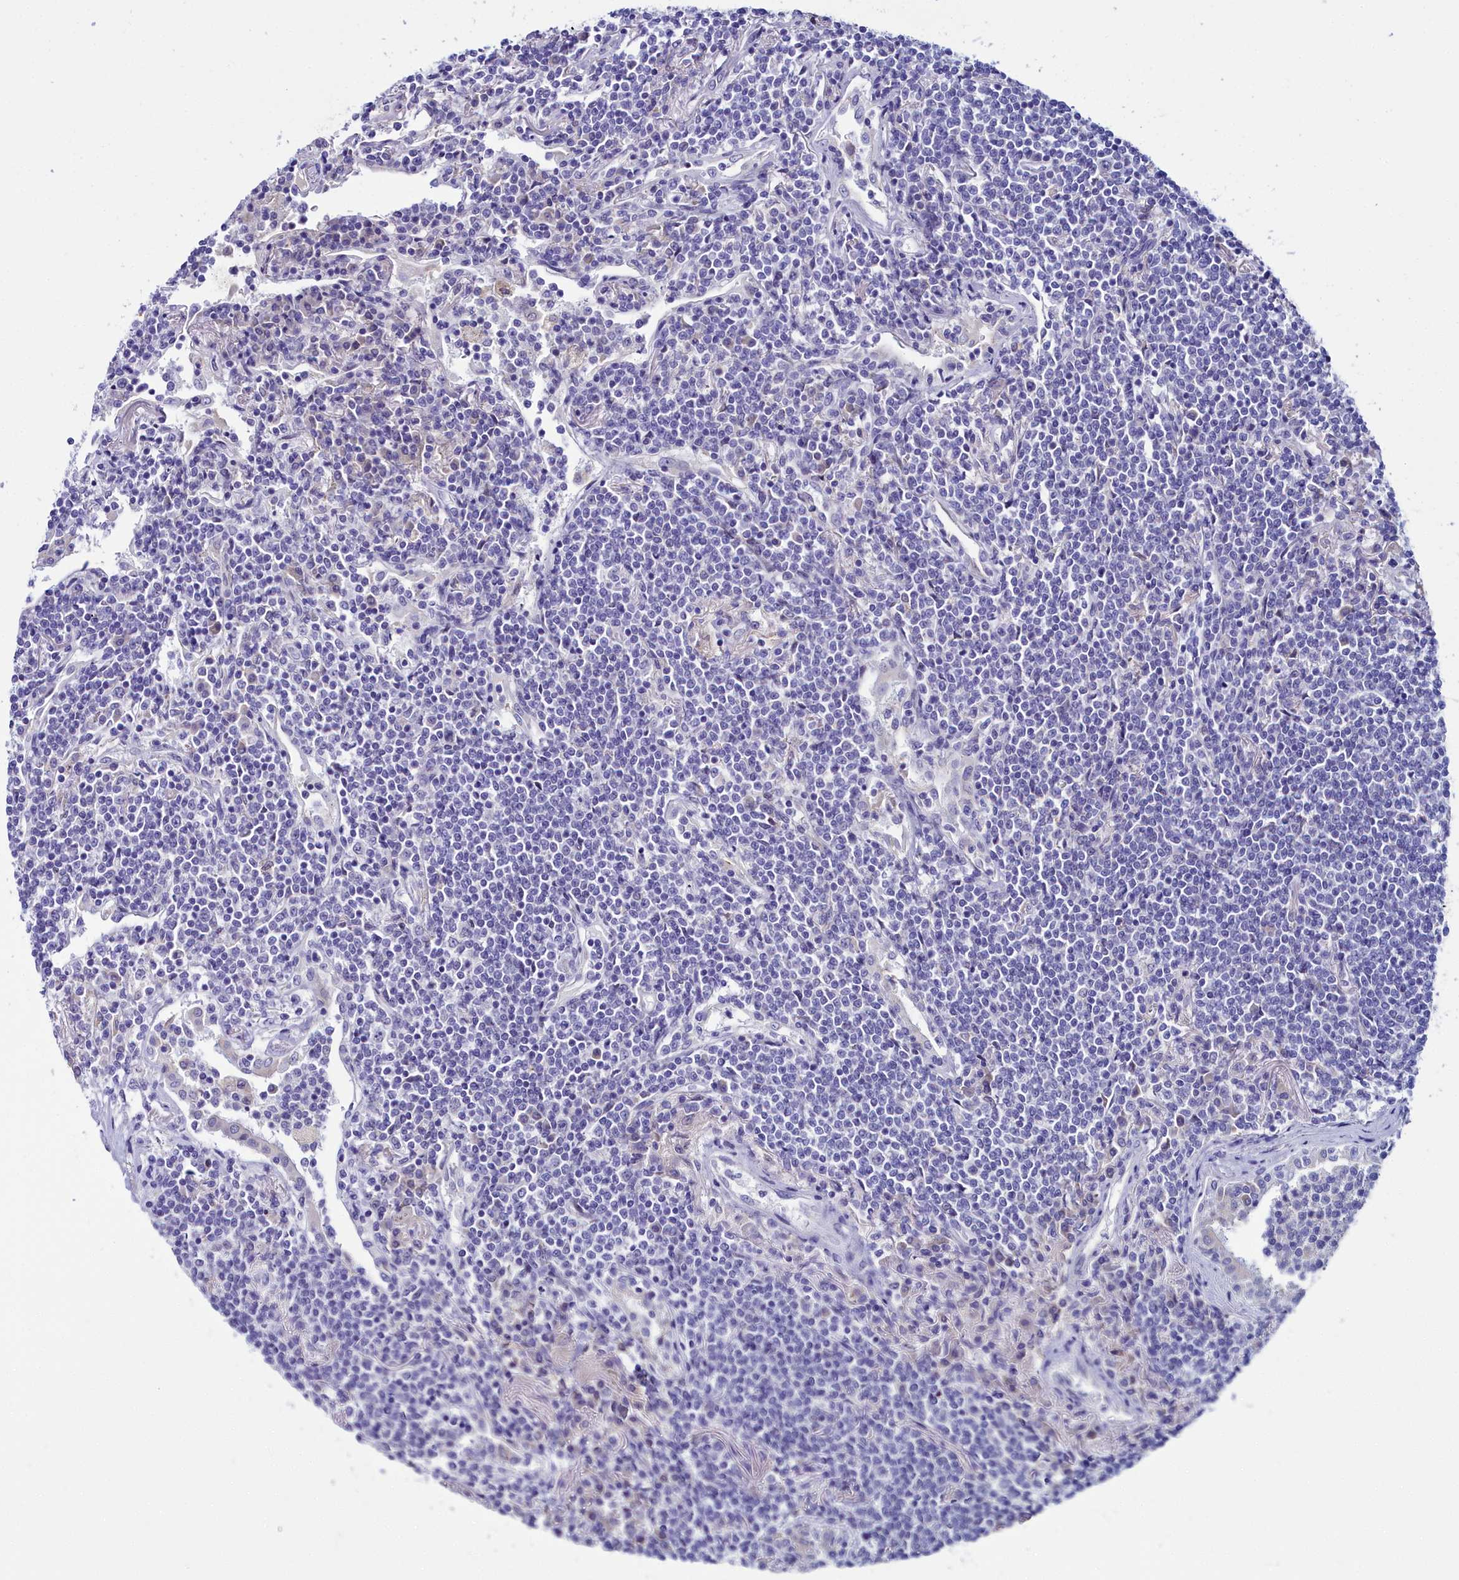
{"staining": {"intensity": "negative", "quantity": "none", "location": "none"}, "tissue": "lymphoma", "cell_type": "Tumor cells", "image_type": "cancer", "snomed": [{"axis": "morphology", "description": "Malignant lymphoma, non-Hodgkin's type, Low grade"}, {"axis": "topography", "description": "Lung"}], "caption": "Immunohistochemistry (IHC) image of human low-grade malignant lymphoma, non-Hodgkin's type stained for a protein (brown), which reveals no staining in tumor cells.", "gene": "ELAPOR2", "patient": {"sex": "female", "age": 71}}